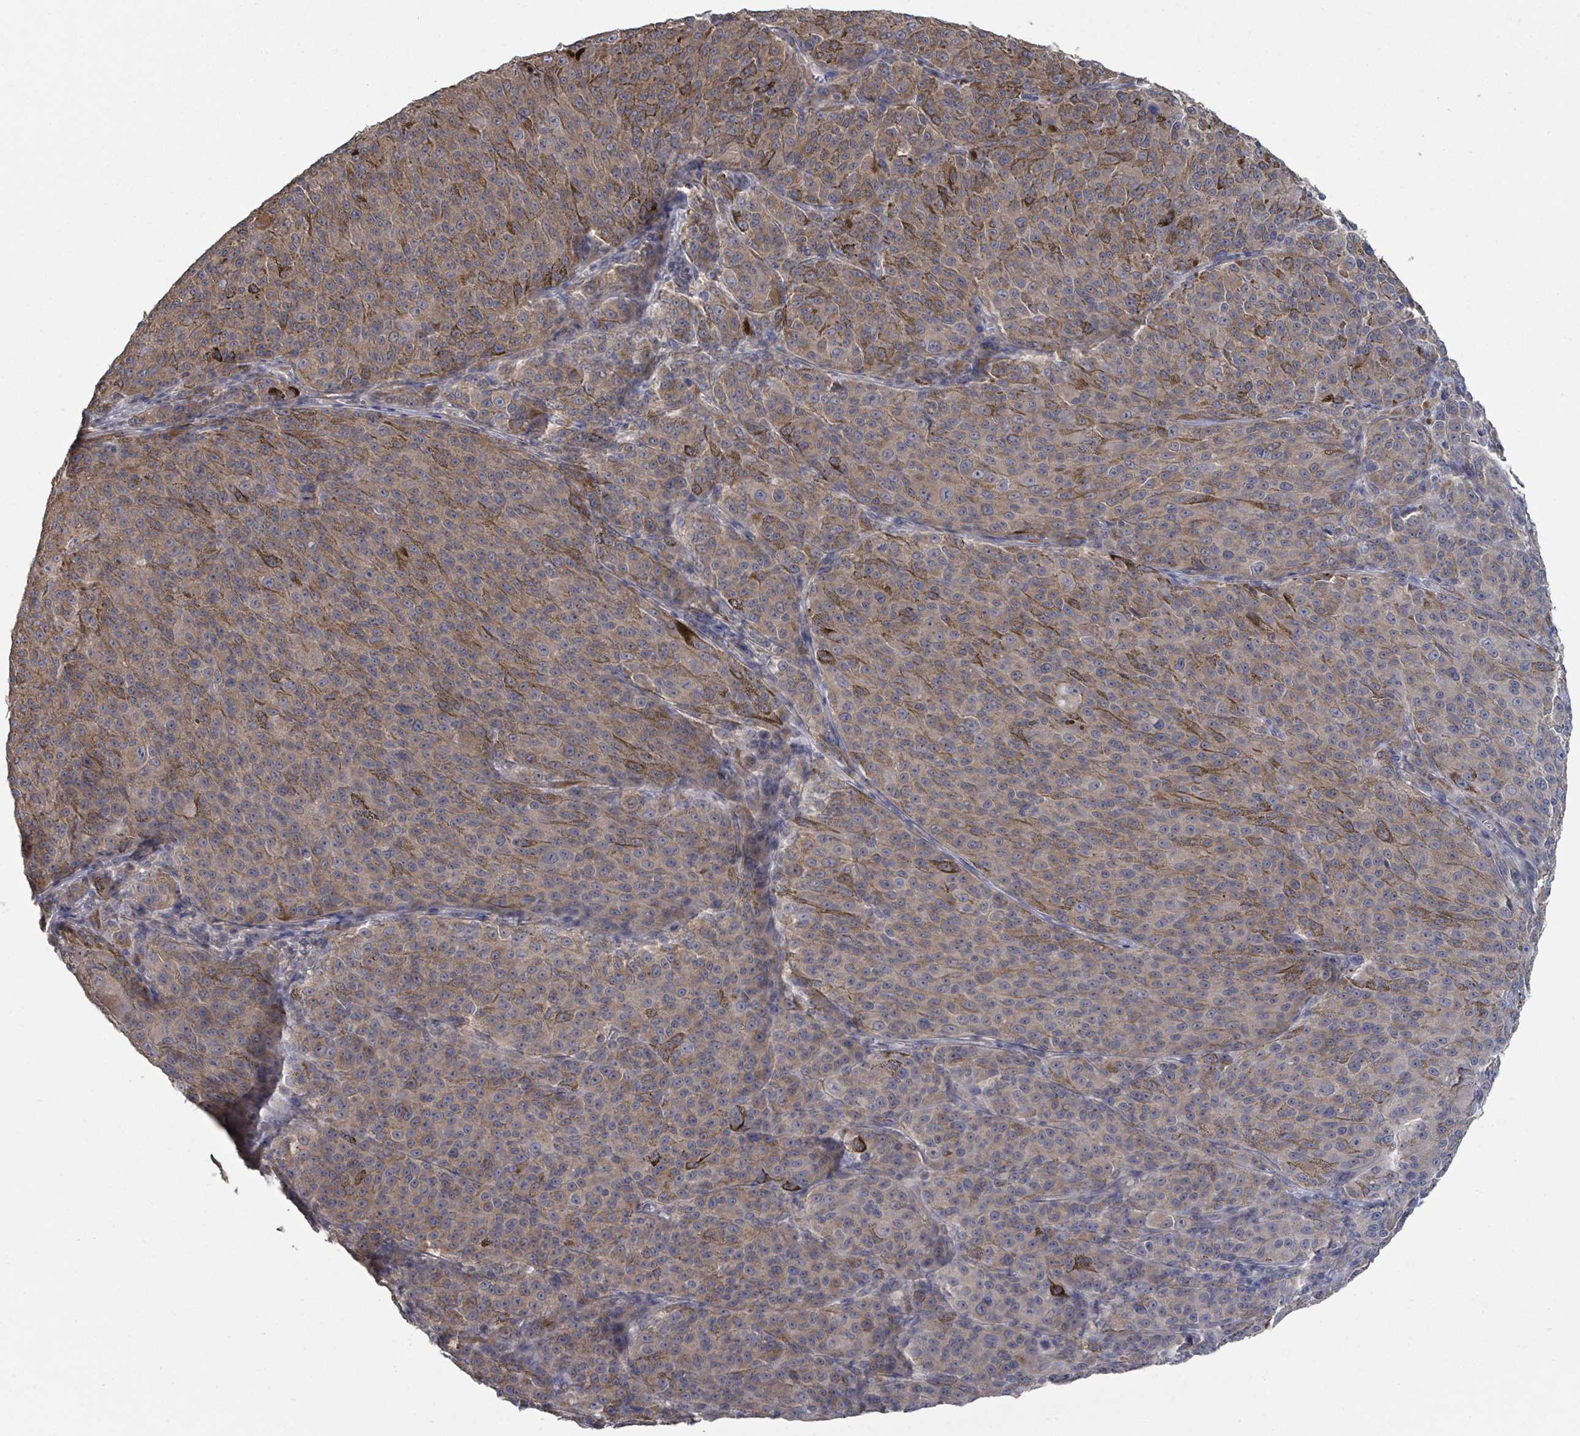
{"staining": {"intensity": "weak", "quantity": "25%-75%", "location": "cytoplasmic/membranous"}, "tissue": "melanoma", "cell_type": "Tumor cells", "image_type": "cancer", "snomed": [{"axis": "morphology", "description": "Malignant melanoma, NOS"}, {"axis": "topography", "description": "Skin"}], "caption": "Human melanoma stained with a protein marker displays weak staining in tumor cells.", "gene": "SLC9A7", "patient": {"sex": "female", "age": 52}}